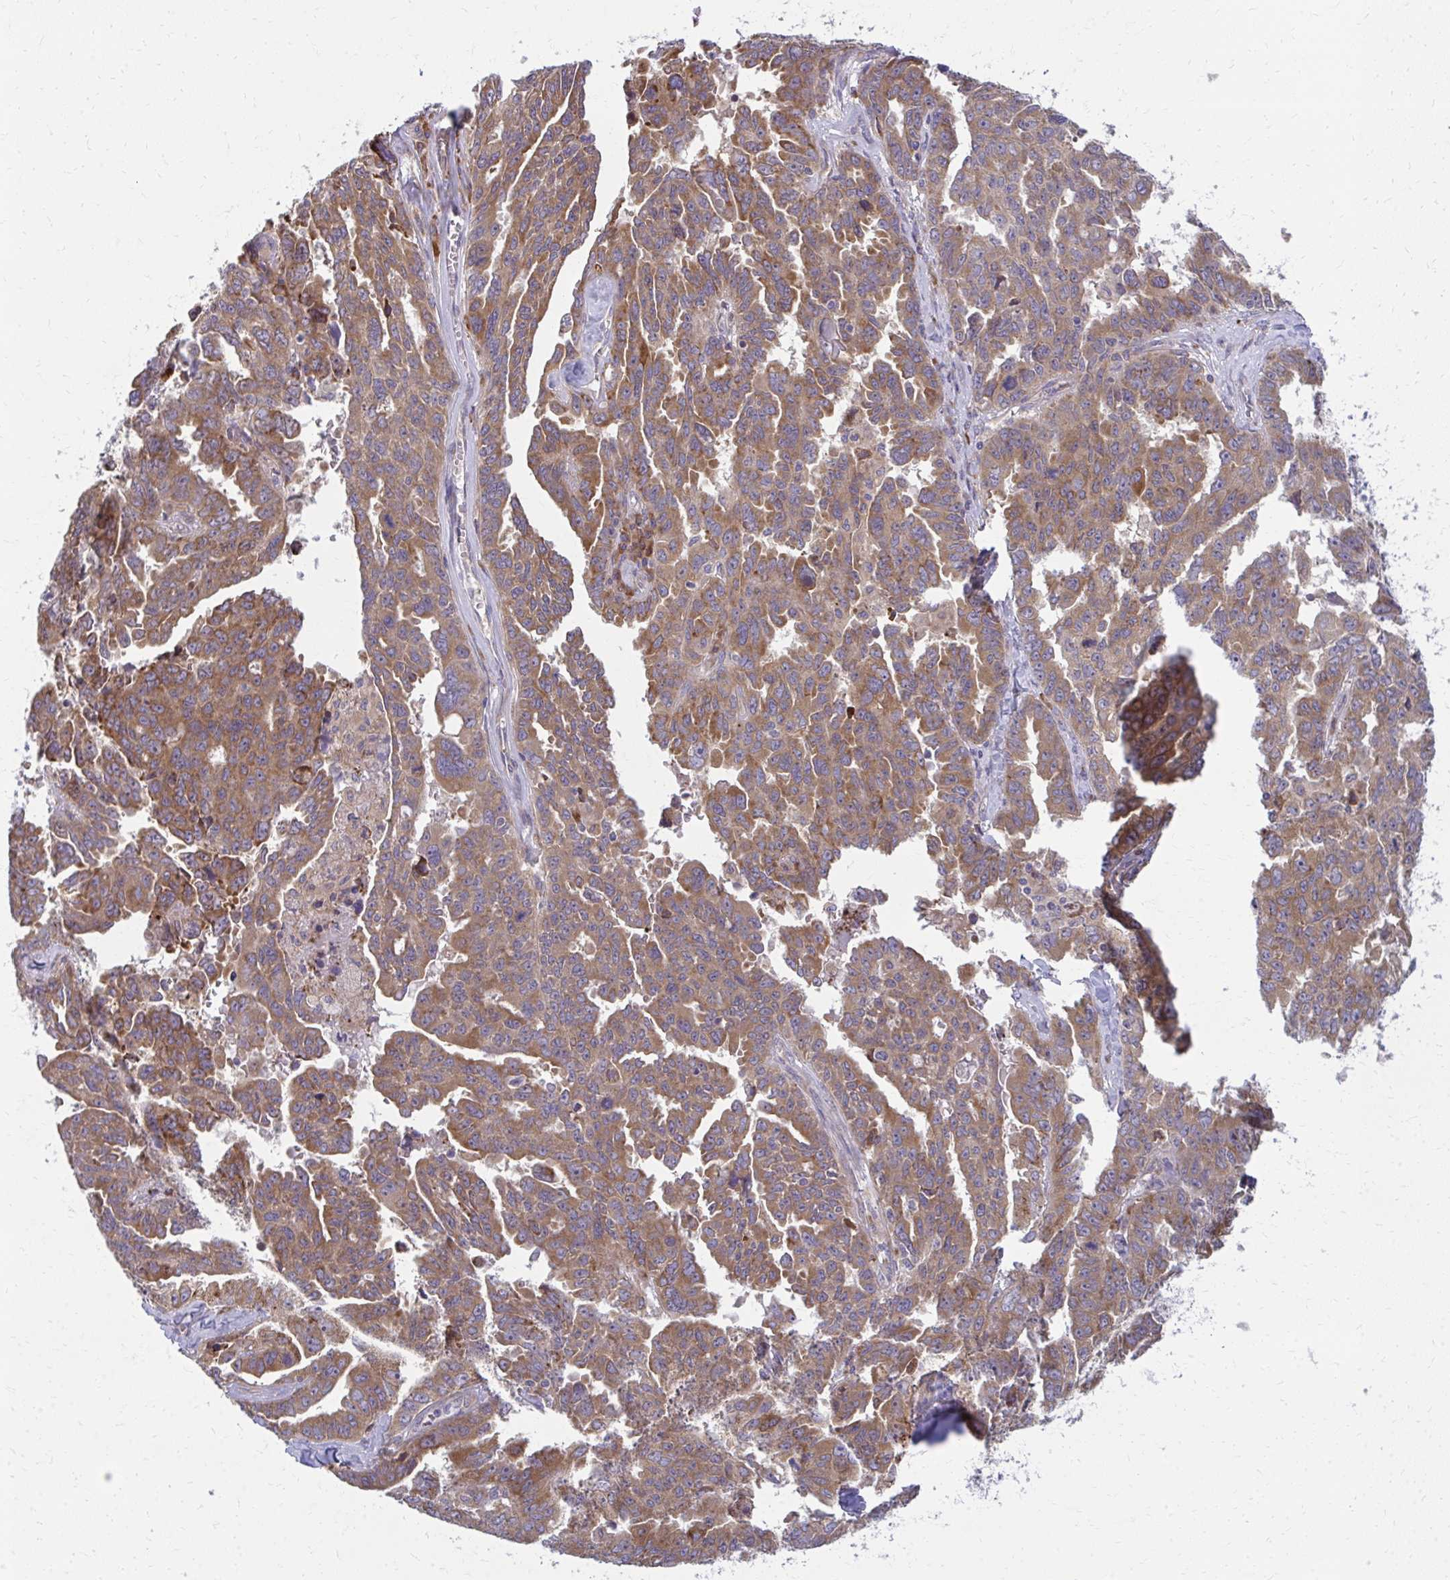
{"staining": {"intensity": "moderate", "quantity": ">75%", "location": "cytoplasmic/membranous"}, "tissue": "ovarian cancer", "cell_type": "Tumor cells", "image_type": "cancer", "snomed": [{"axis": "morphology", "description": "Adenocarcinoma, NOS"}, {"axis": "morphology", "description": "Carcinoma, endometroid"}, {"axis": "topography", "description": "Ovary"}], "caption": "IHC staining of ovarian cancer, which shows medium levels of moderate cytoplasmic/membranous staining in about >75% of tumor cells indicating moderate cytoplasmic/membranous protein staining. The staining was performed using DAB (3,3'-diaminobenzidine) (brown) for protein detection and nuclei were counterstained in hematoxylin (blue).", "gene": "CEMP1", "patient": {"sex": "female", "age": 72}}